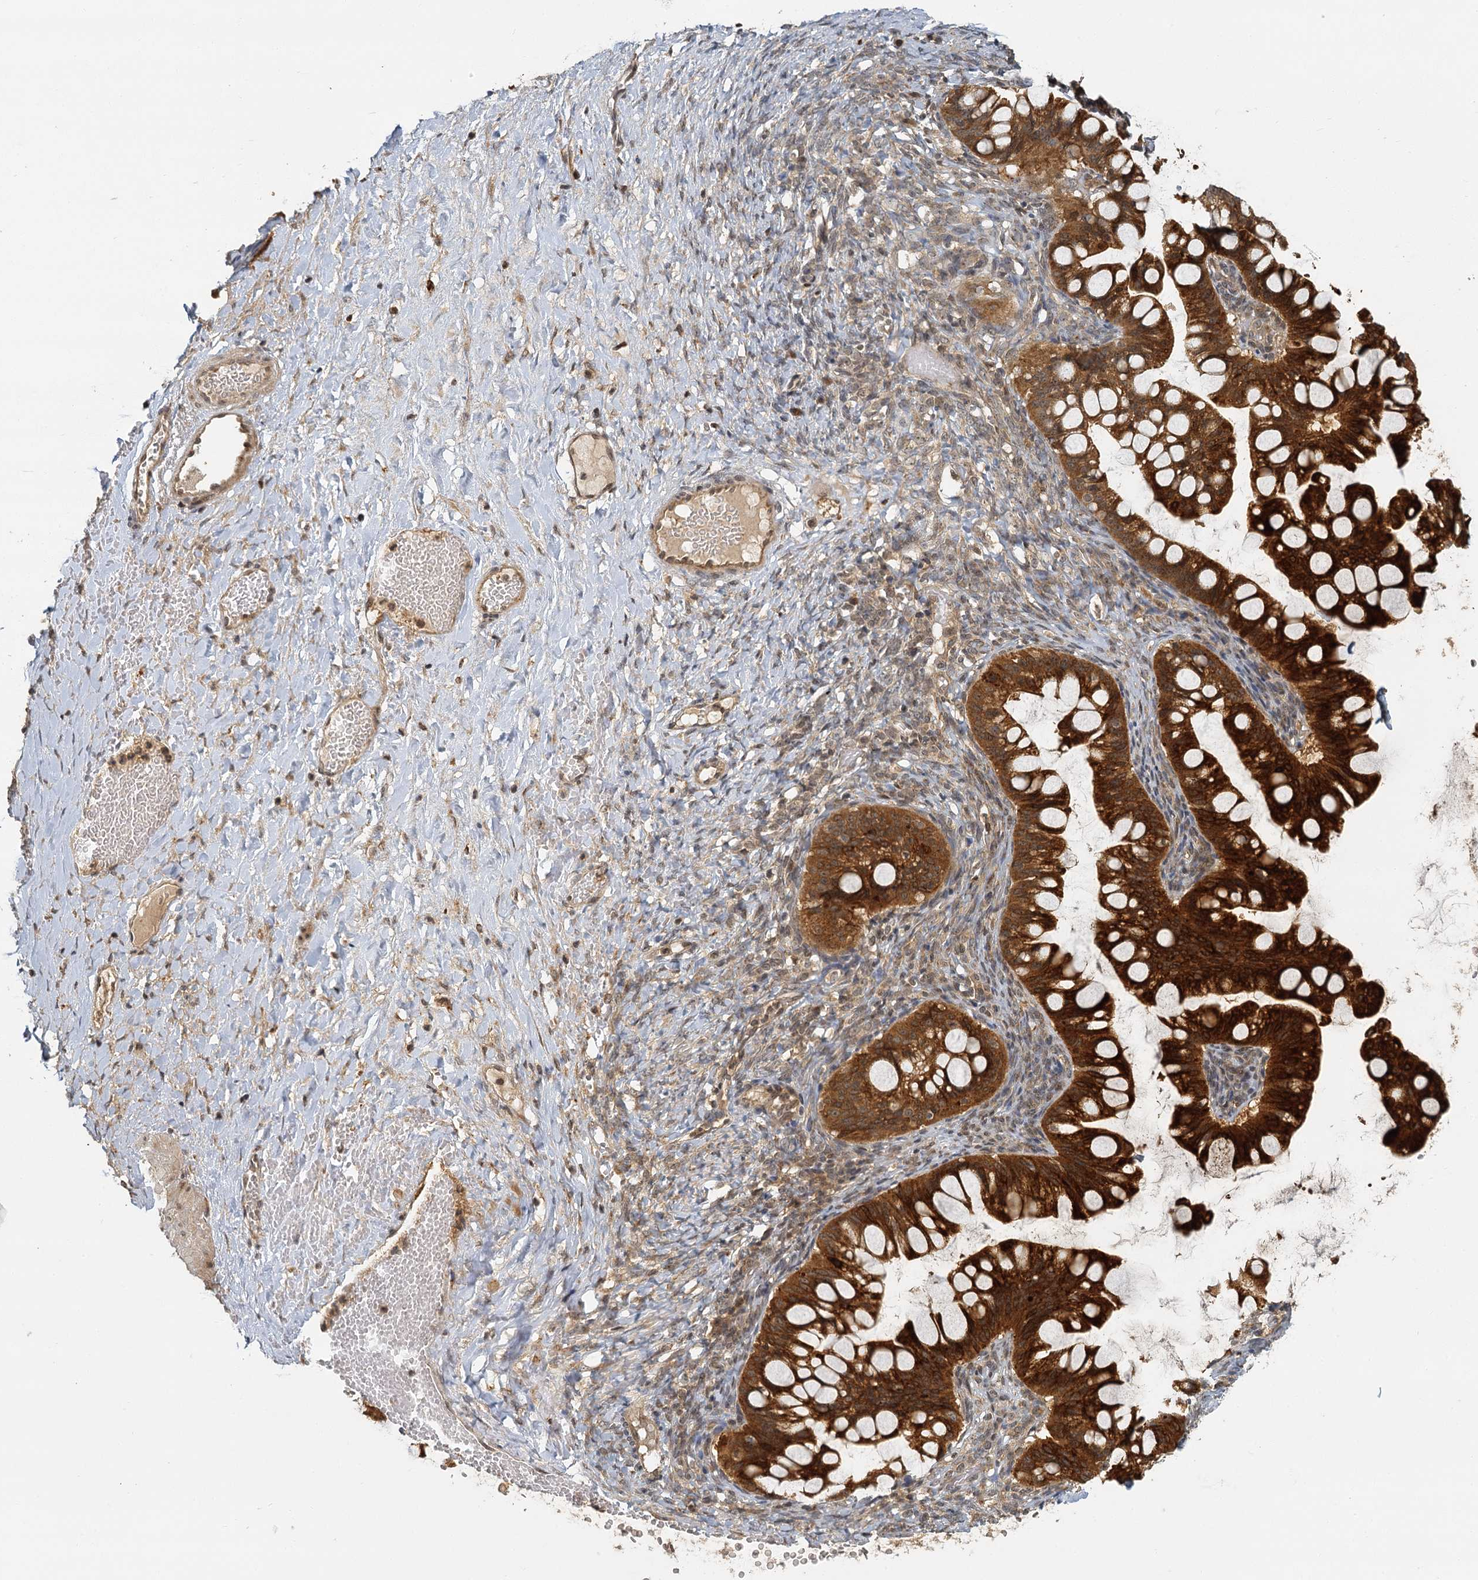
{"staining": {"intensity": "strong", "quantity": ">75%", "location": "cytoplasmic/membranous"}, "tissue": "ovarian cancer", "cell_type": "Tumor cells", "image_type": "cancer", "snomed": [{"axis": "morphology", "description": "Cystadenocarcinoma, mucinous, NOS"}, {"axis": "topography", "description": "Ovary"}], "caption": "Immunohistochemical staining of mucinous cystadenocarcinoma (ovarian) reveals high levels of strong cytoplasmic/membranous positivity in approximately >75% of tumor cells. The protein of interest is shown in brown color, while the nuclei are stained blue.", "gene": "ZNF549", "patient": {"sex": "female", "age": 73}}